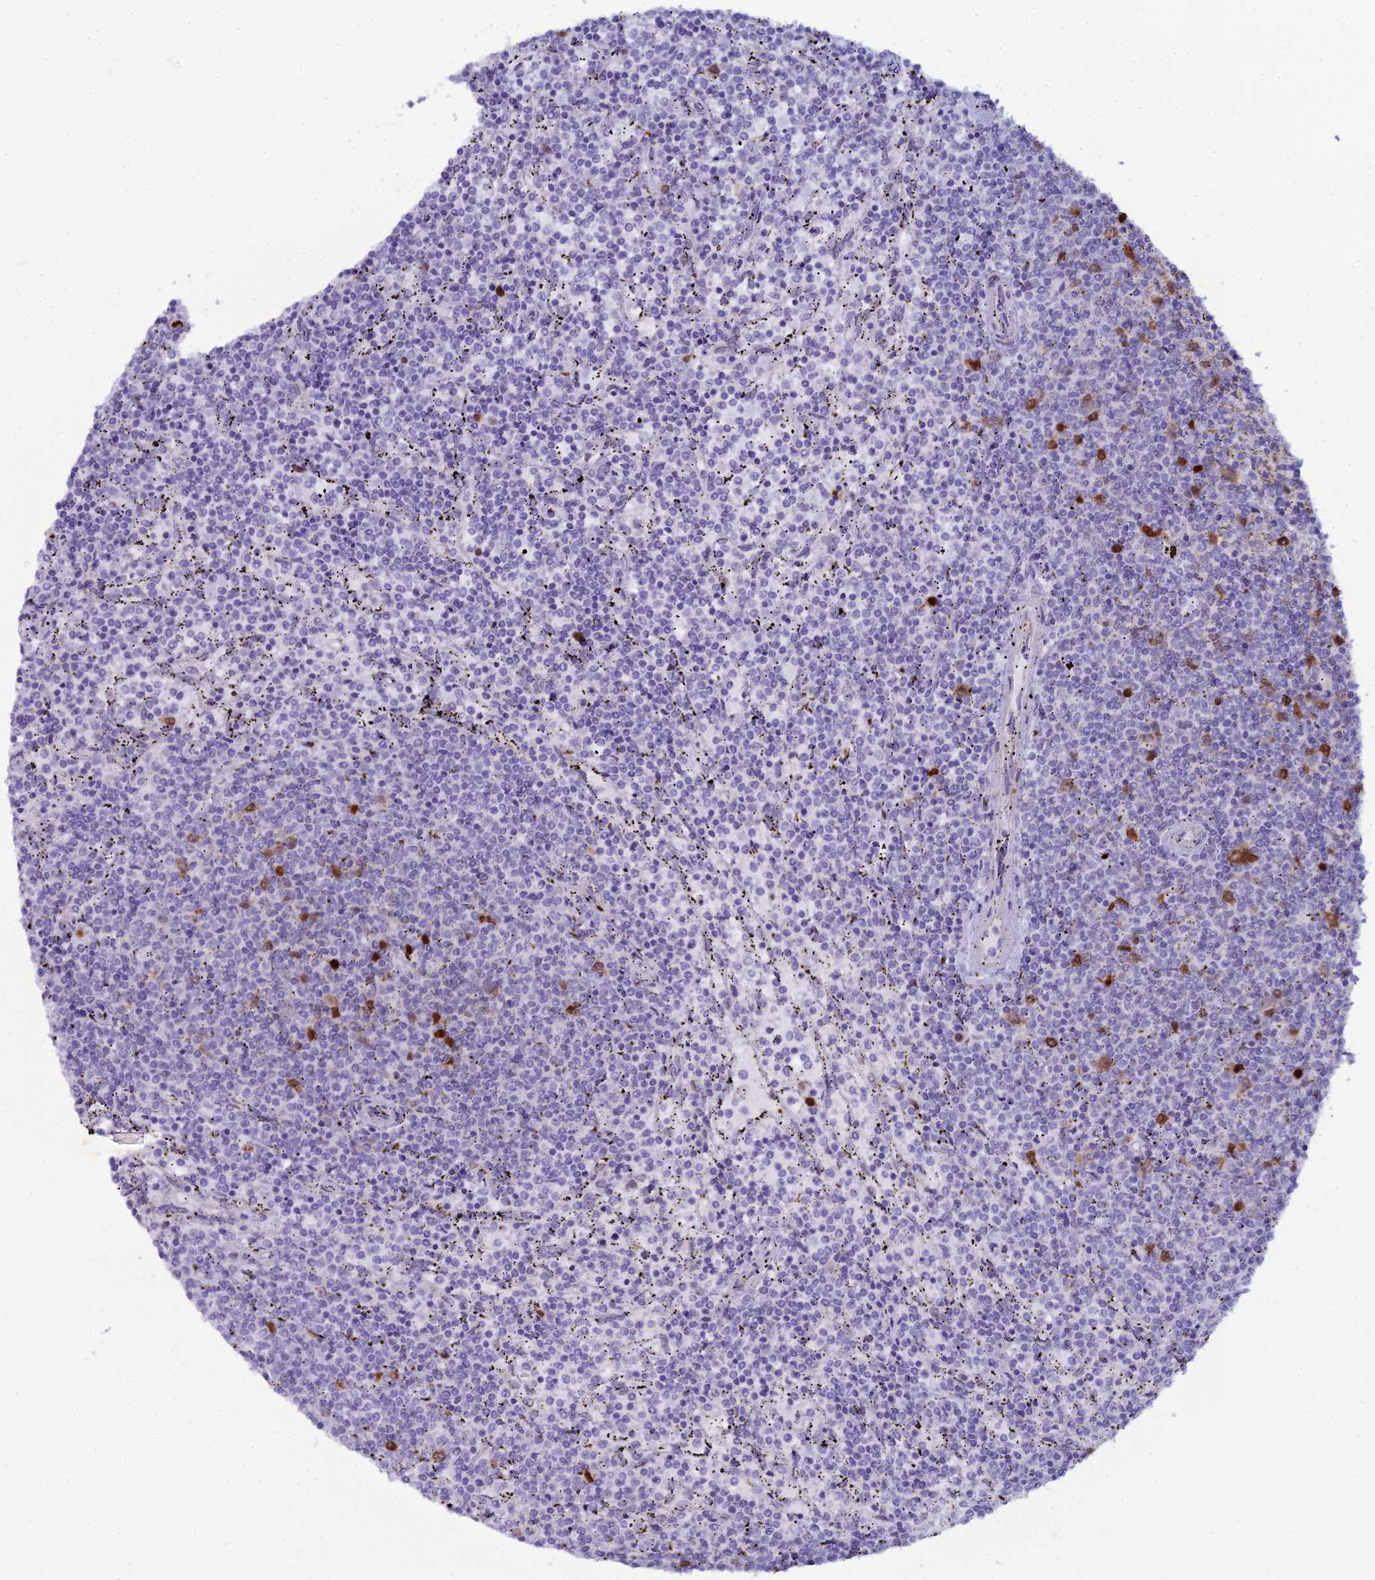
{"staining": {"intensity": "negative", "quantity": "none", "location": "none"}, "tissue": "lymphoma", "cell_type": "Tumor cells", "image_type": "cancer", "snomed": [{"axis": "morphology", "description": "Malignant lymphoma, non-Hodgkin's type, Low grade"}, {"axis": "topography", "description": "Spleen"}], "caption": "Low-grade malignant lymphoma, non-Hodgkin's type was stained to show a protein in brown. There is no significant positivity in tumor cells.", "gene": "NUSAP1", "patient": {"sex": "female", "age": 50}}